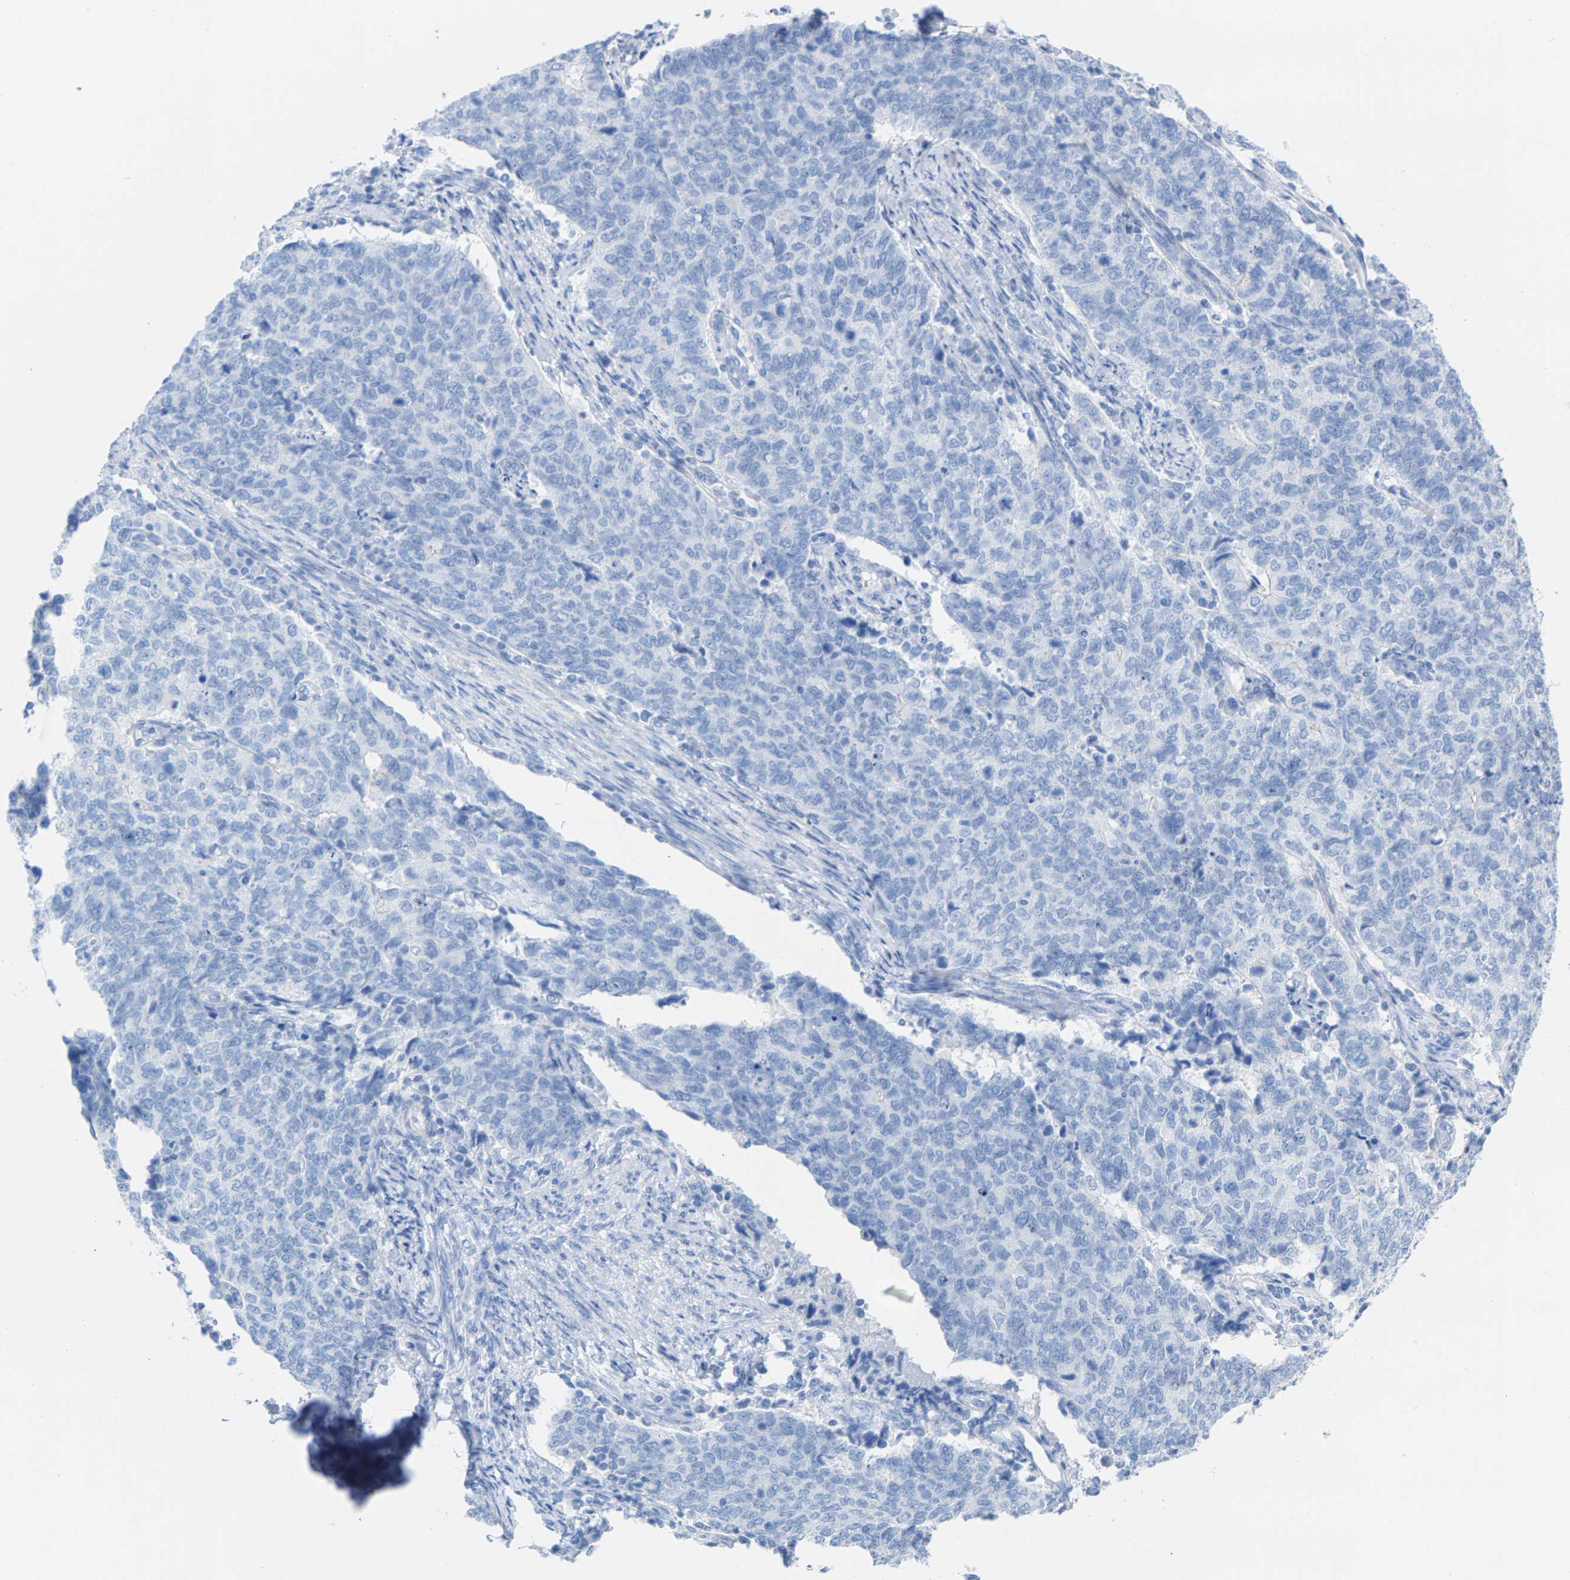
{"staining": {"intensity": "negative", "quantity": "none", "location": "none"}, "tissue": "cervical cancer", "cell_type": "Tumor cells", "image_type": "cancer", "snomed": [{"axis": "morphology", "description": "Squamous cell carcinoma, NOS"}, {"axis": "topography", "description": "Cervix"}], "caption": "Cervical cancer was stained to show a protein in brown. There is no significant expression in tumor cells.", "gene": "CPA1", "patient": {"sex": "female", "age": 63}}